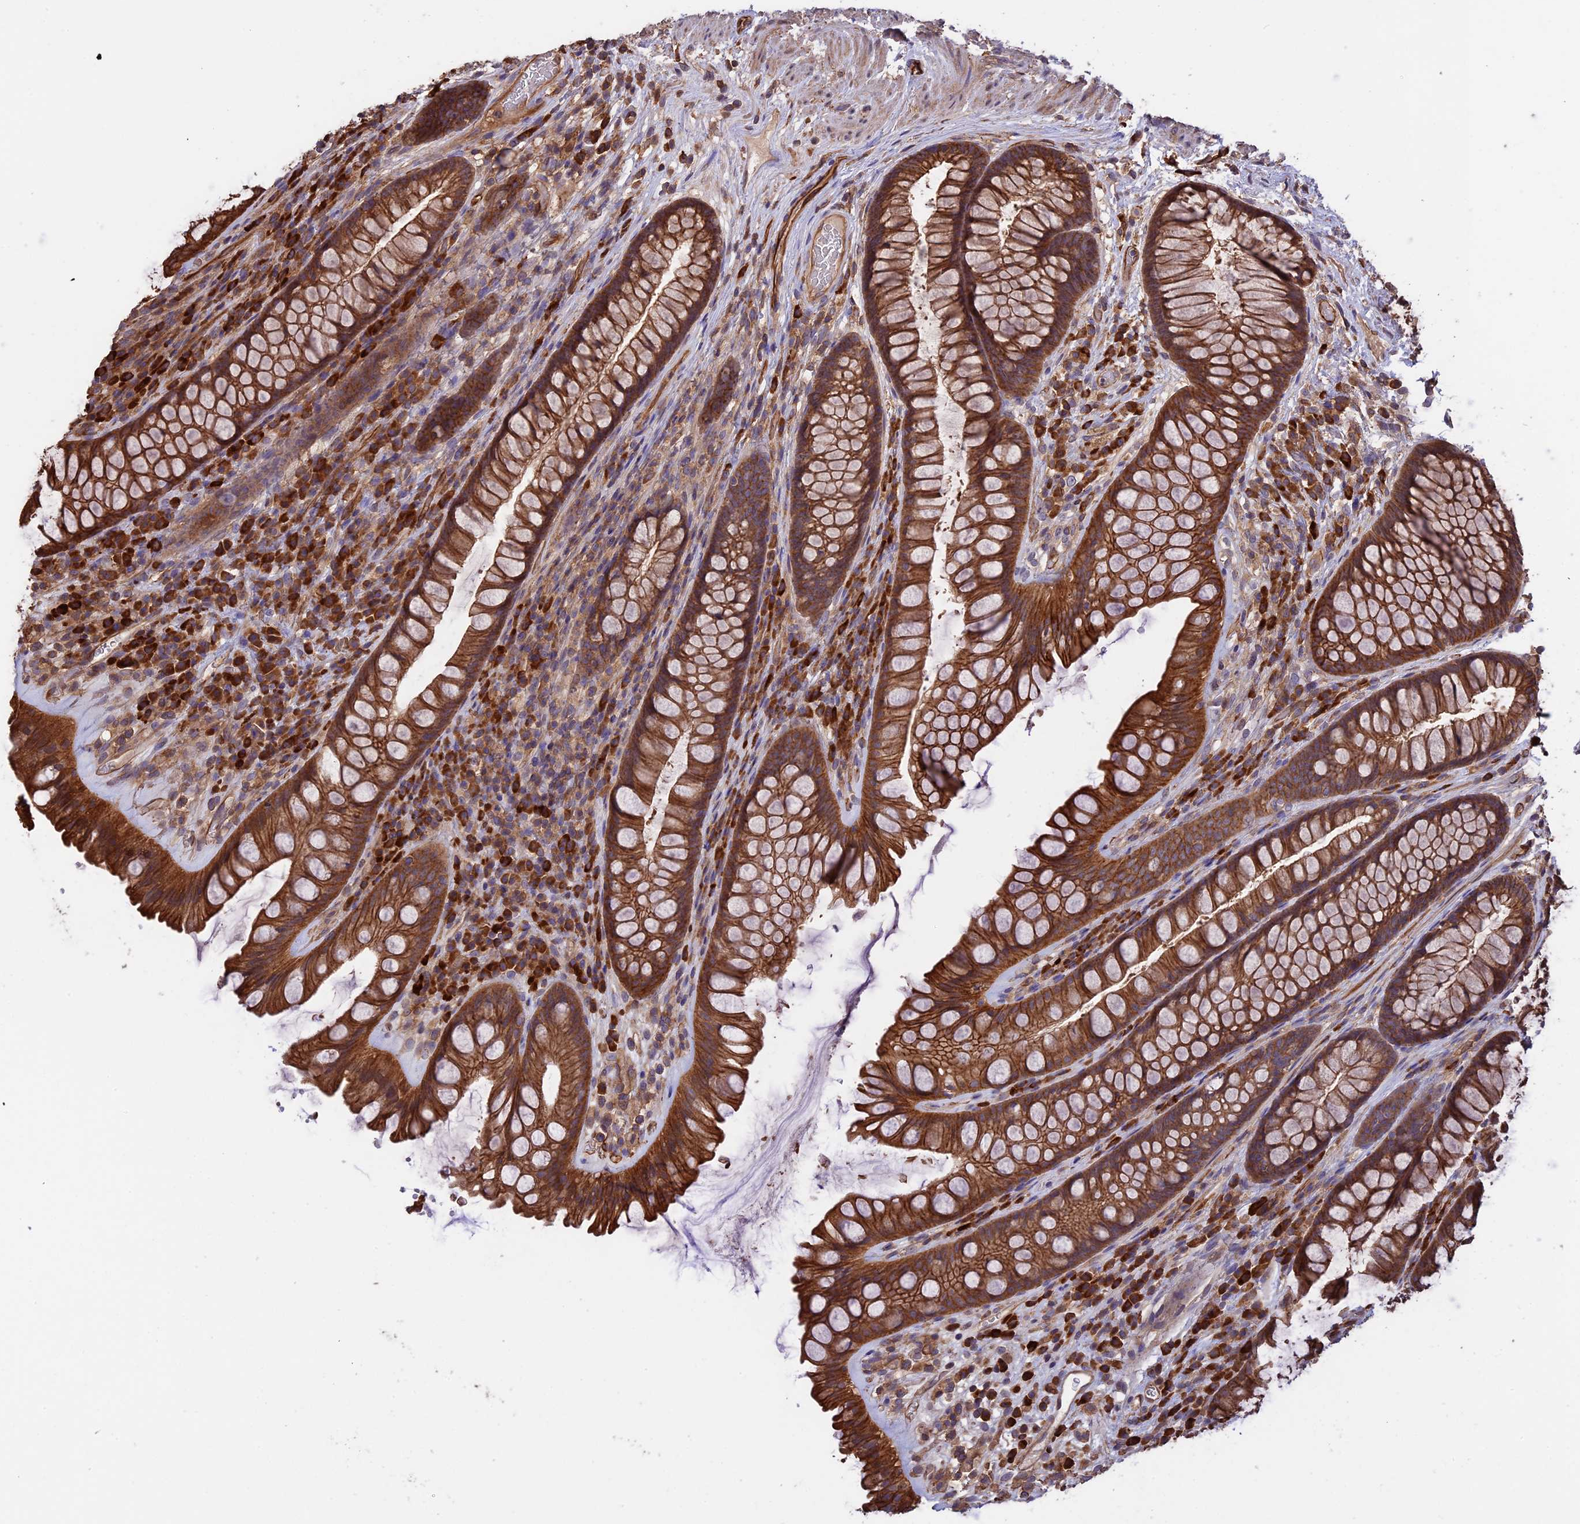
{"staining": {"intensity": "strong", "quantity": ">75%", "location": "cytoplasmic/membranous"}, "tissue": "rectum", "cell_type": "Glandular cells", "image_type": "normal", "snomed": [{"axis": "morphology", "description": "Normal tissue, NOS"}, {"axis": "topography", "description": "Rectum"}], "caption": "Brown immunohistochemical staining in unremarkable human rectum demonstrates strong cytoplasmic/membranous positivity in approximately >75% of glandular cells.", "gene": "GAS8", "patient": {"sex": "male", "age": 74}}